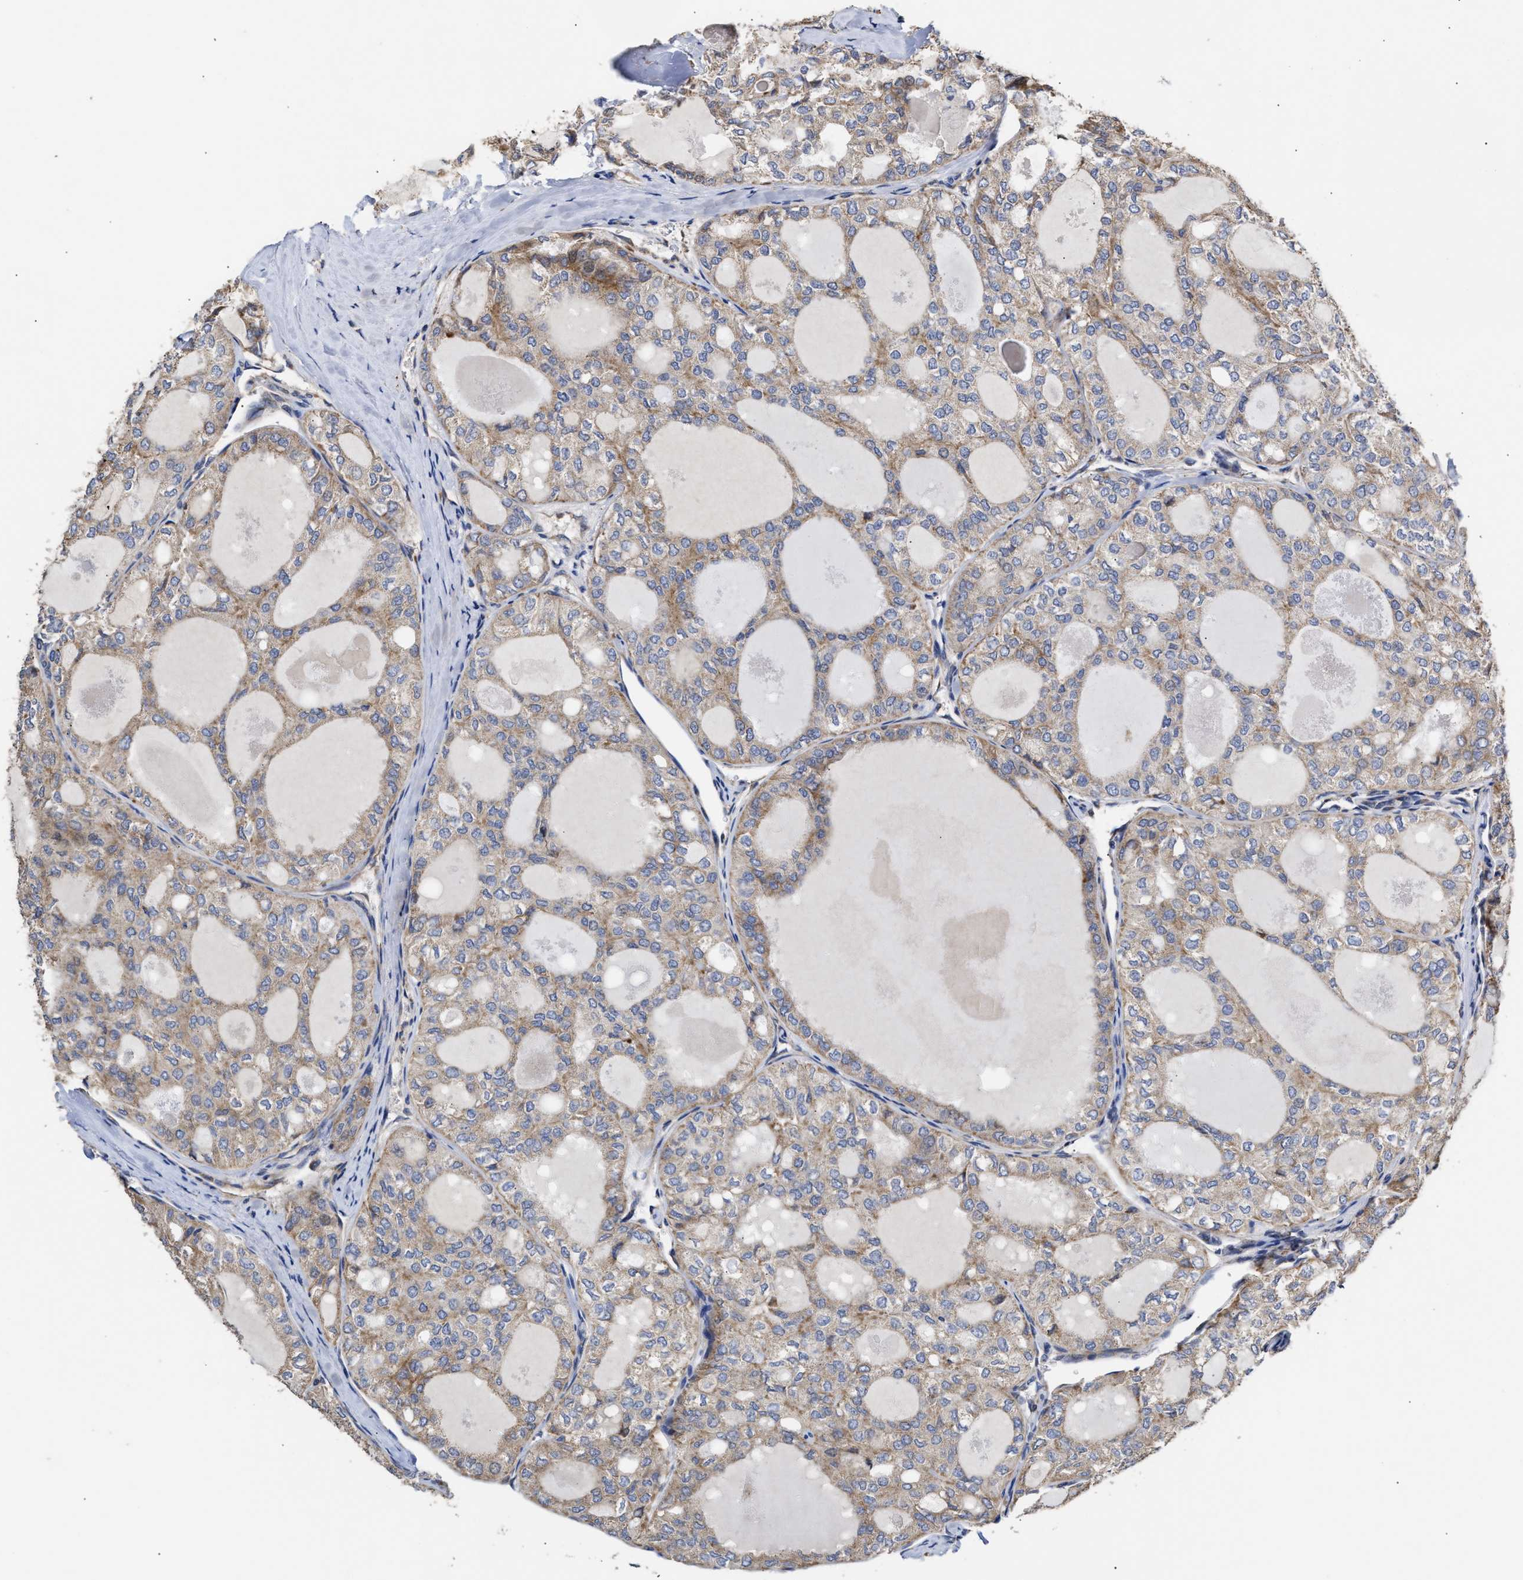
{"staining": {"intensity": "moderate", "quantity": "25%-75%", "location": "cytoplasmic/membranous"}, "tissue": "thyroid cancer", "cell_type": "Tumor cells", "image_type": "cancer", "snomed": [{"axis": "morphology", "description": "Follicular adenoma carcinoma, NOS"}, {"axis": "topography", "description": "Thyroid gland"}], "caption": "About 25%-75% of tumor cells in human follicular adenoma carcinoma (thyroid) display moderate cytoplasmic/membranous protein staining as visualized by brown immunohistochemical staining.", "gene": "MALSU1", "patient": {"sex": "male", "age": 75}}